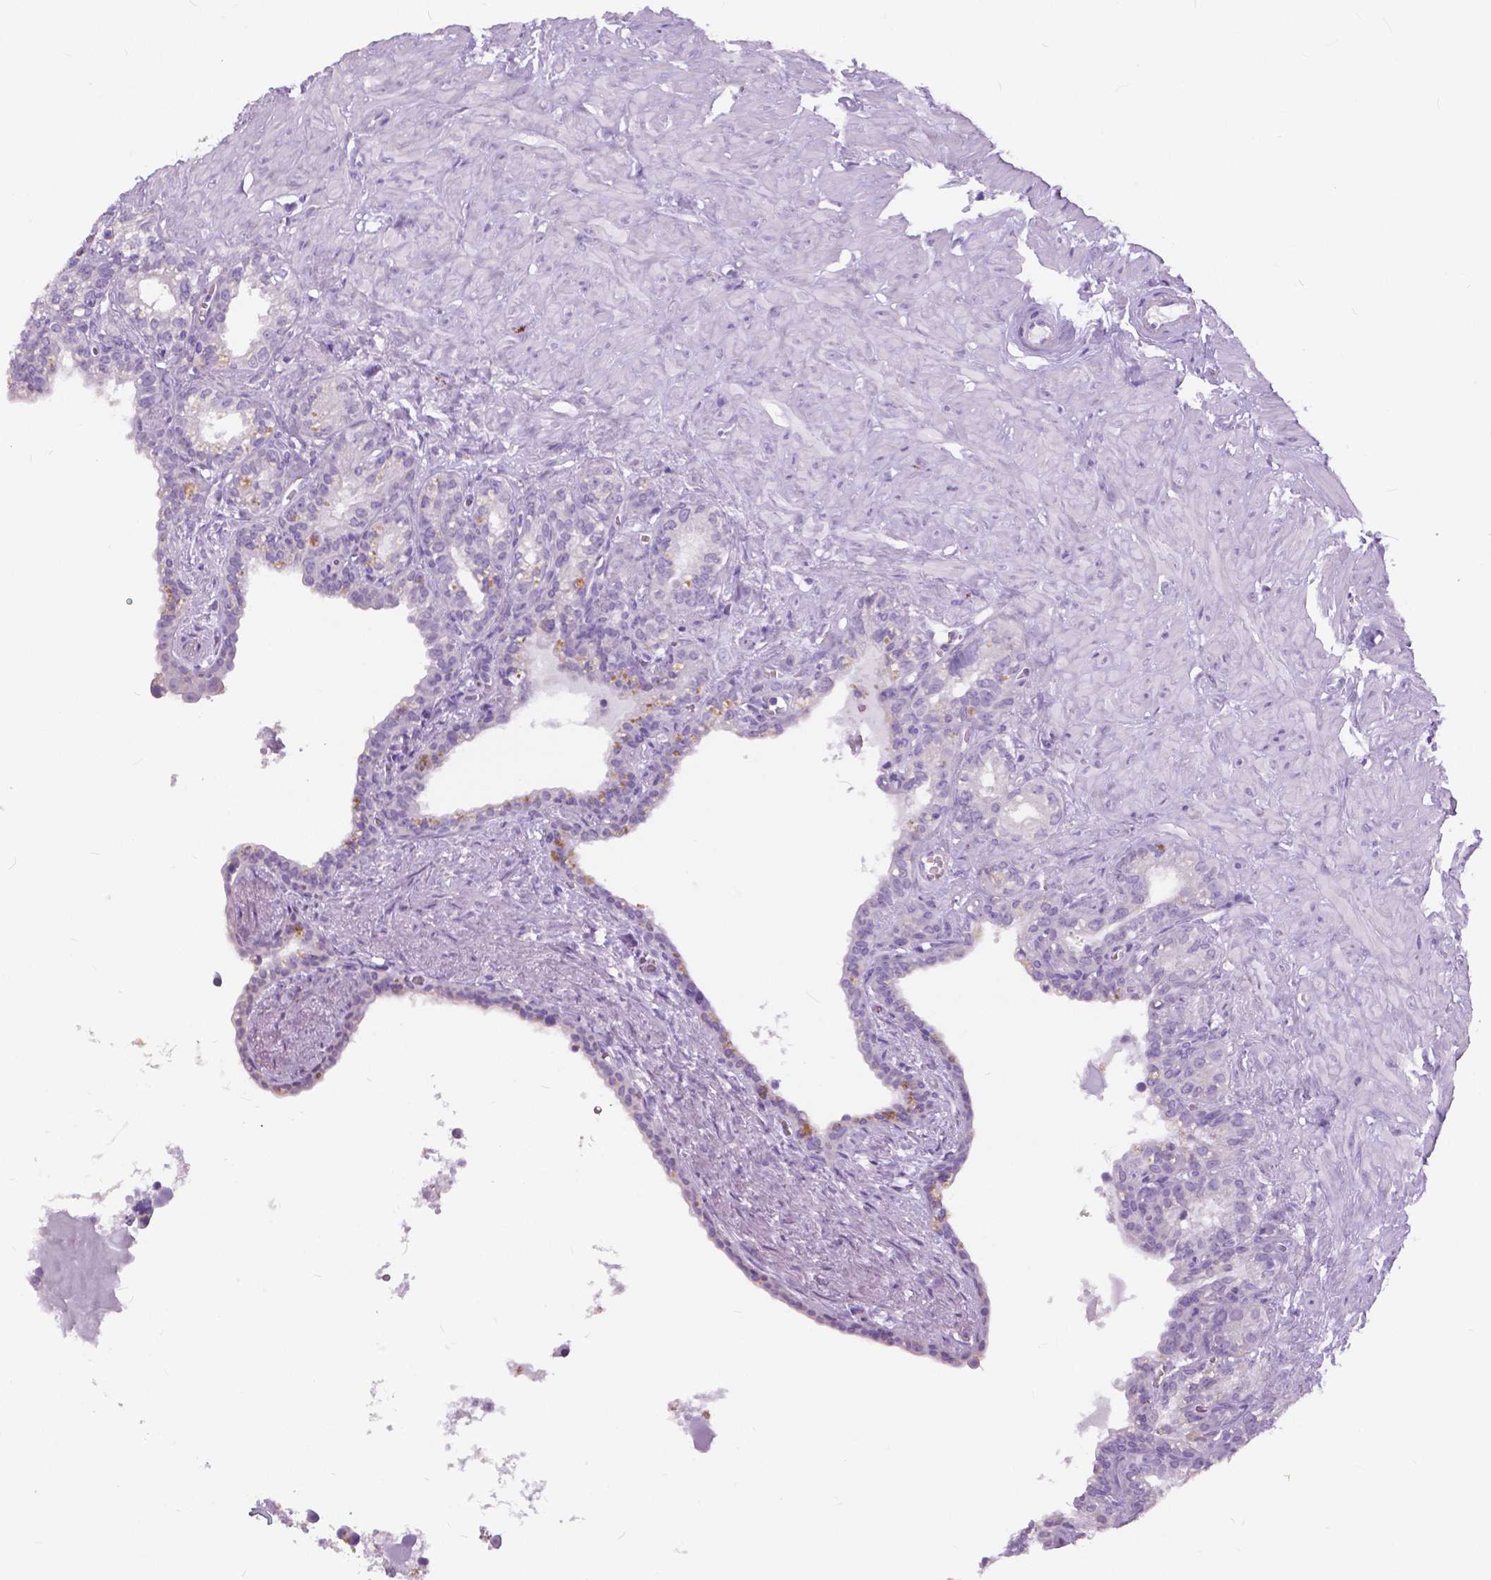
{"staining": {"intensity": "negative", "quantity": "none", "location": "none"}, "tissue": "seminal vesicle", "cell_type": "Glandular cells", "image_type": "normal", "snomed": [{"axis": "morphology", "description": "Normal tissue, NOS"}, {"axis": "morphology", "description": "Urothelial carcinoma, NOS"}, {"axis": "topography", "description": "Urinary bladder"}, {"axis": "topography", "description": "Seminal veicle"}], "caption": "Immunohistochemical staining of unremarkable human seminal vesicle exhibits no significant staining in glandular cells.", "gene": "TP53TG5", "patient": {"sex": "male", "age": 76}}